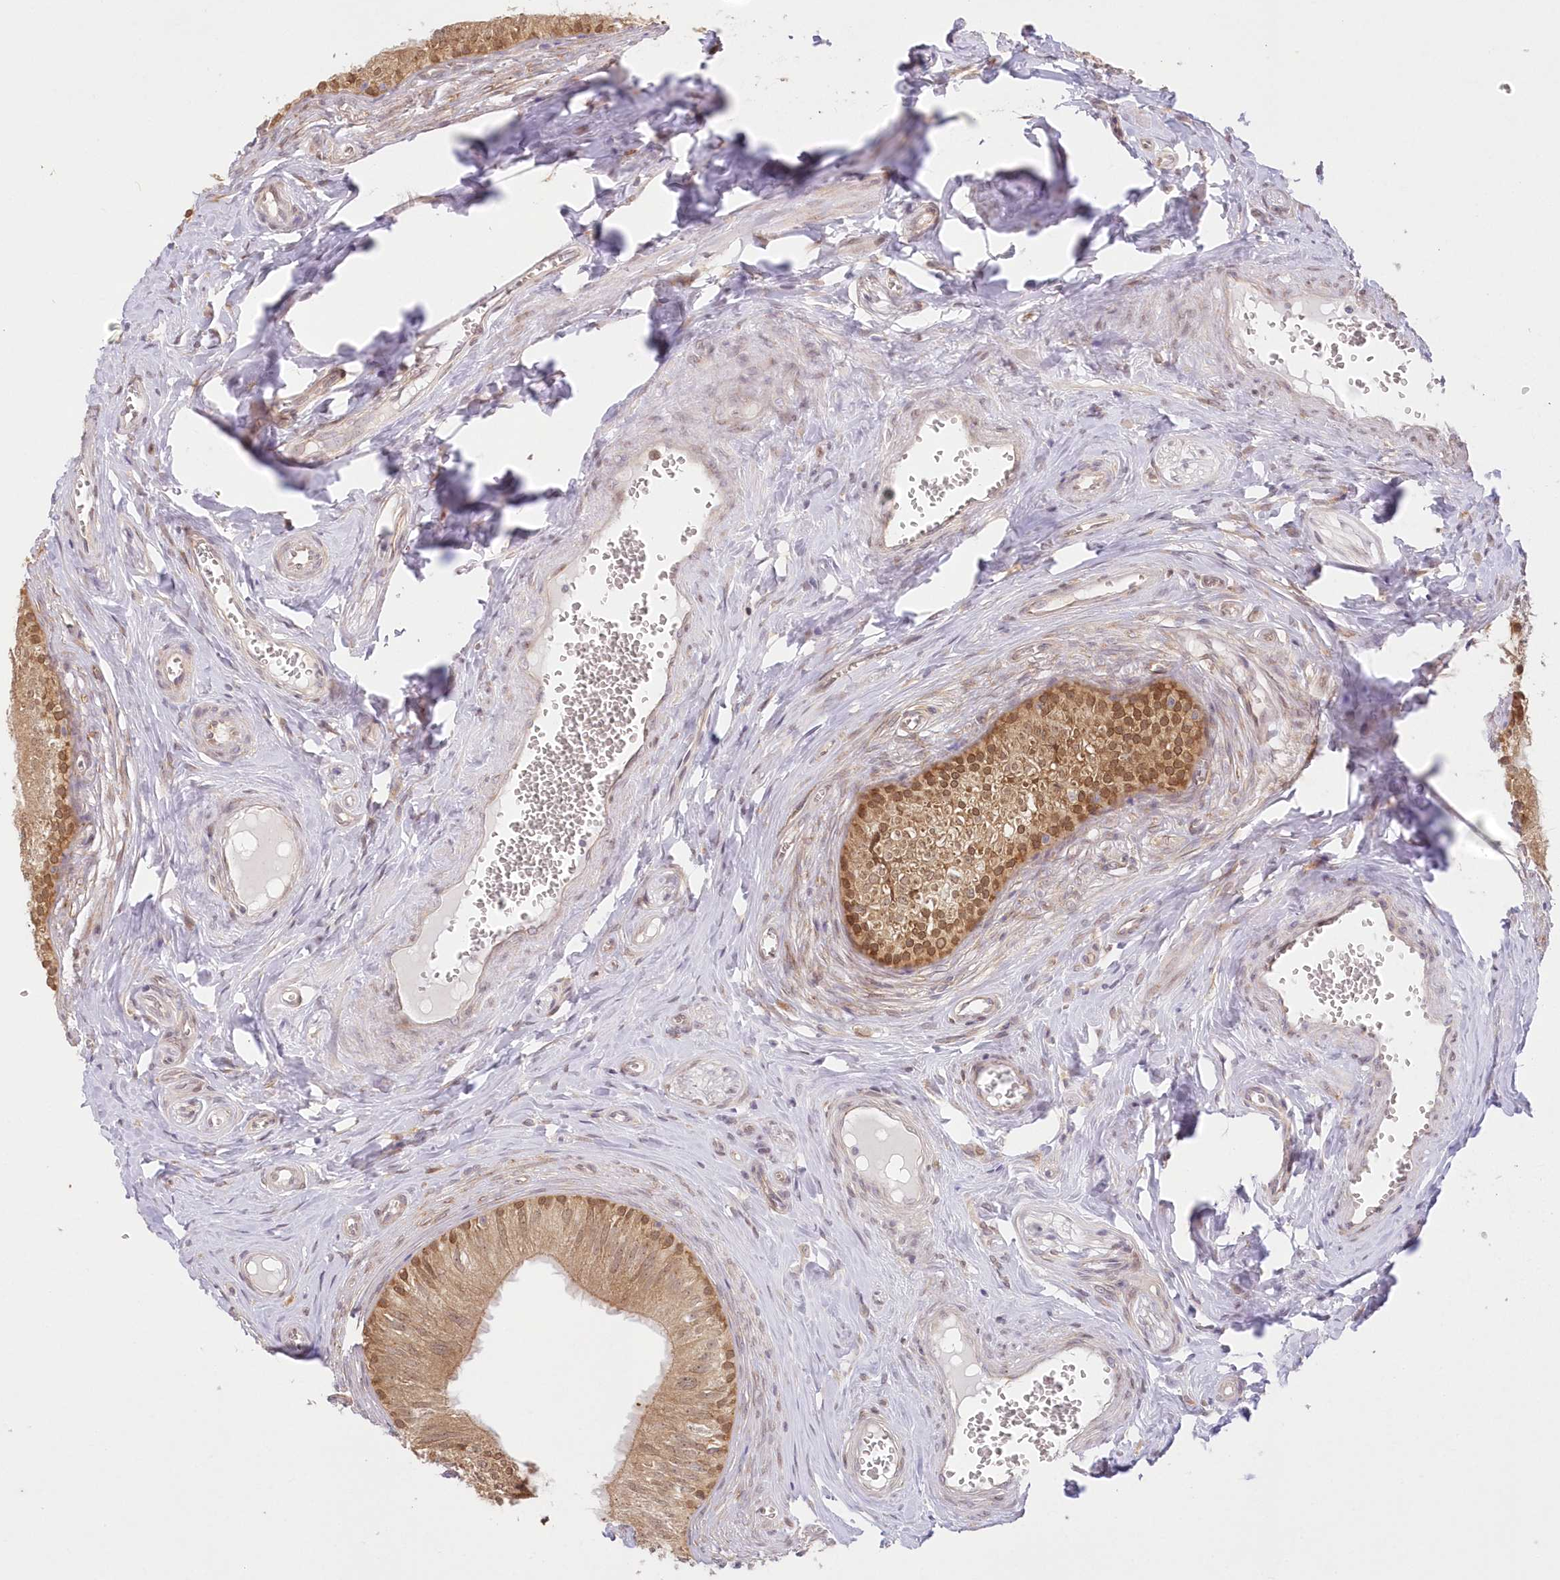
{"staining": {"intensity": "moderate", "quantity": ">75%", "location": "cytoplasmic/membranous"}, "tissue": "epididymis", "cell_type": "Glandular cells", "image_type": "normal", "snomed": [{"axis": "morphology", "description": "Normal tissue, NOS"}, {"axis": "topography", "description": "Epididymis"}], "caption": "This photomicrograph shows benign epididymis stained with immunohistochemistry (IHC) to label a protein in brown. The cytoplasmic/membranous of glandular cells show moderate positivity for the protein. Nuclei are counter-stained blue.", "gene": "RNPEP", "patient": {"sex": "male", "age": 46}}